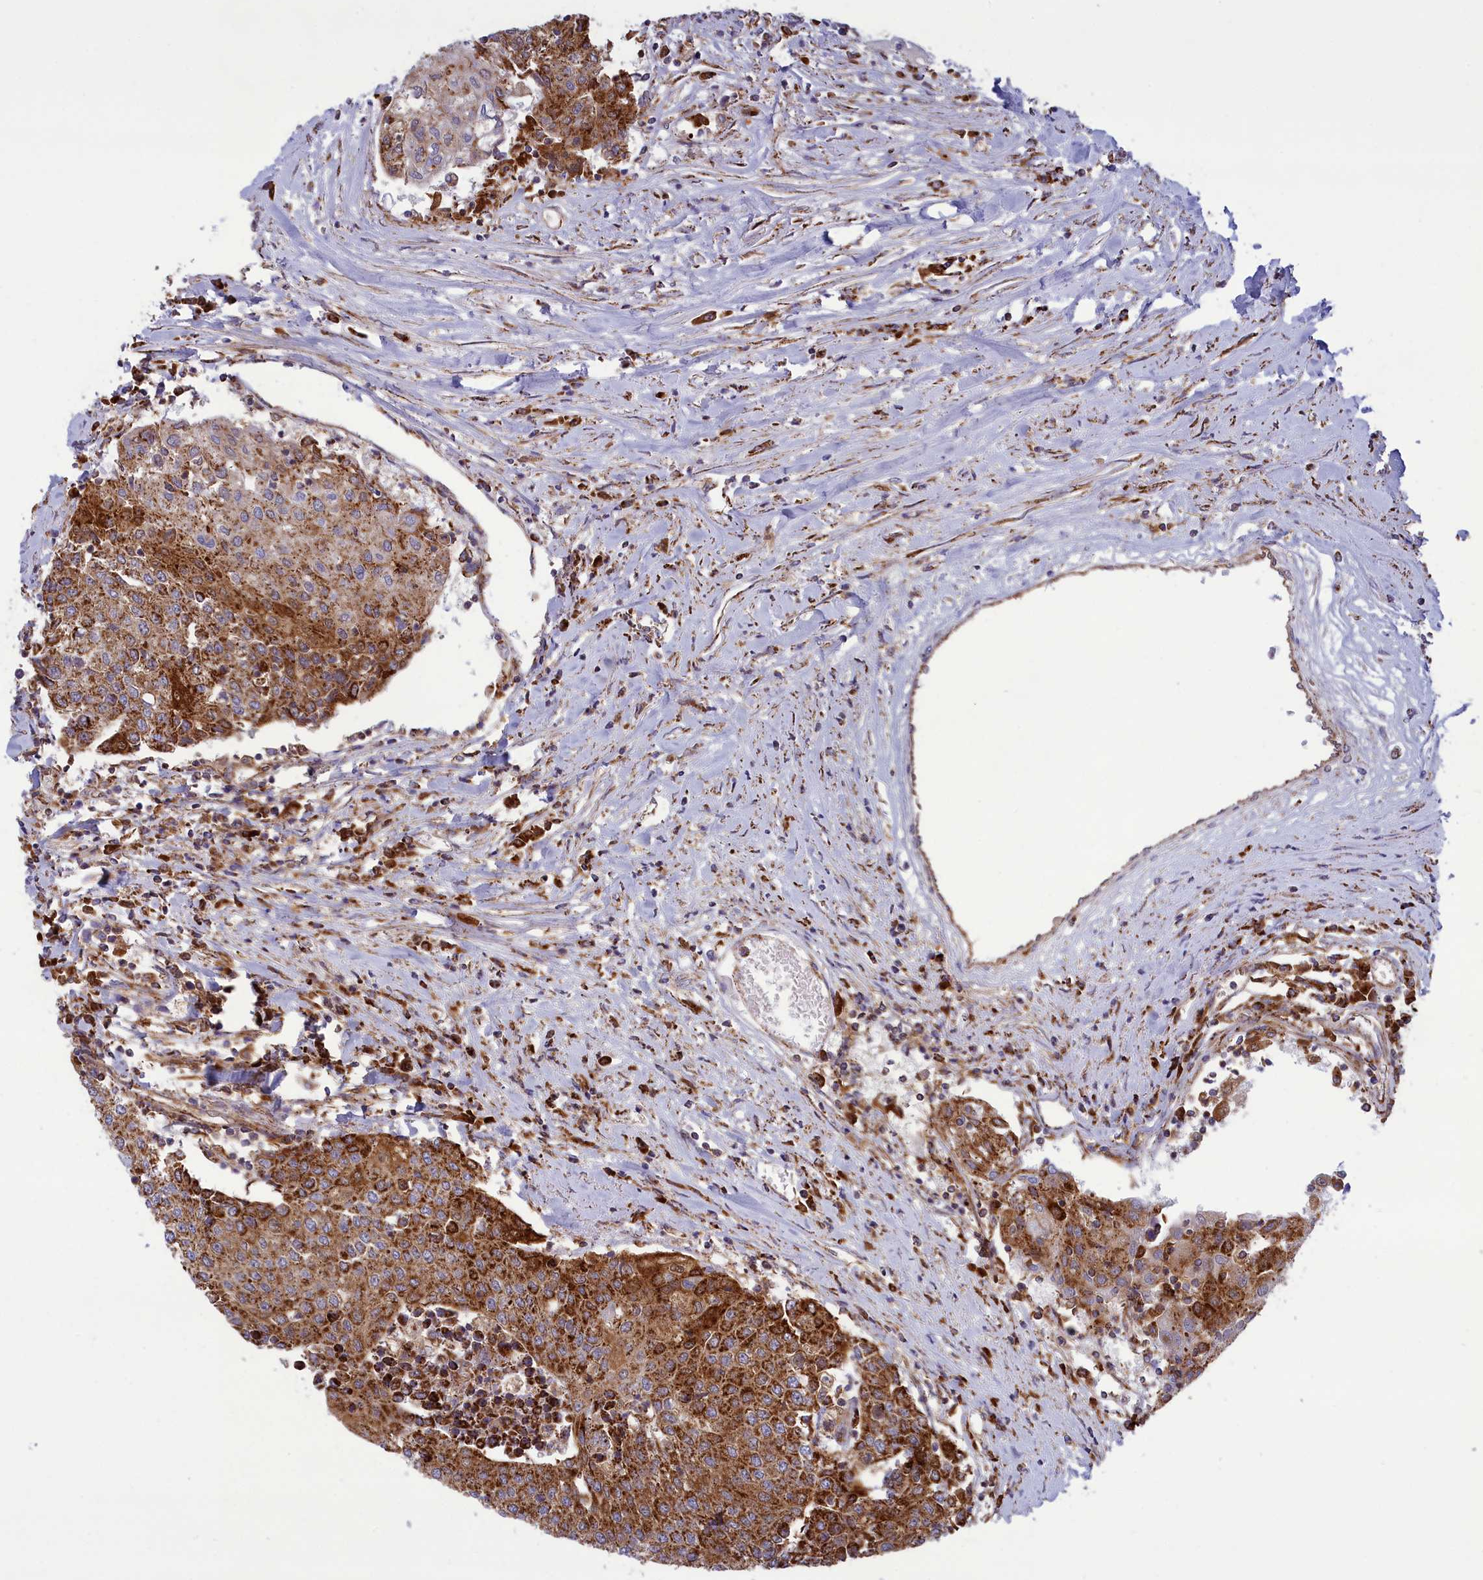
{"staining": {"intensity": "moderate", "quantity": ">75%", "location": "cytoplasmic/membranous"}, "tissue": "urothelial cancer", "cell_type": "Tumor cells", "image_type": "cancer", "snomed": [{"axis": "morphology", "description": "Urothelial carcinoma, High grade"}, {"axis": "topography", "description": "Urinary bladder"}], "caption": "Protein expression analysis of human urothelial cancer reveals moderate cytoplasmic/membranous positivity in approximately >75% of tumor cells. (Brightfield microscopy of DAB IHC at high magnification).", "gene": "ISOC2", "patient": {"sex": "female", "age": 85}}